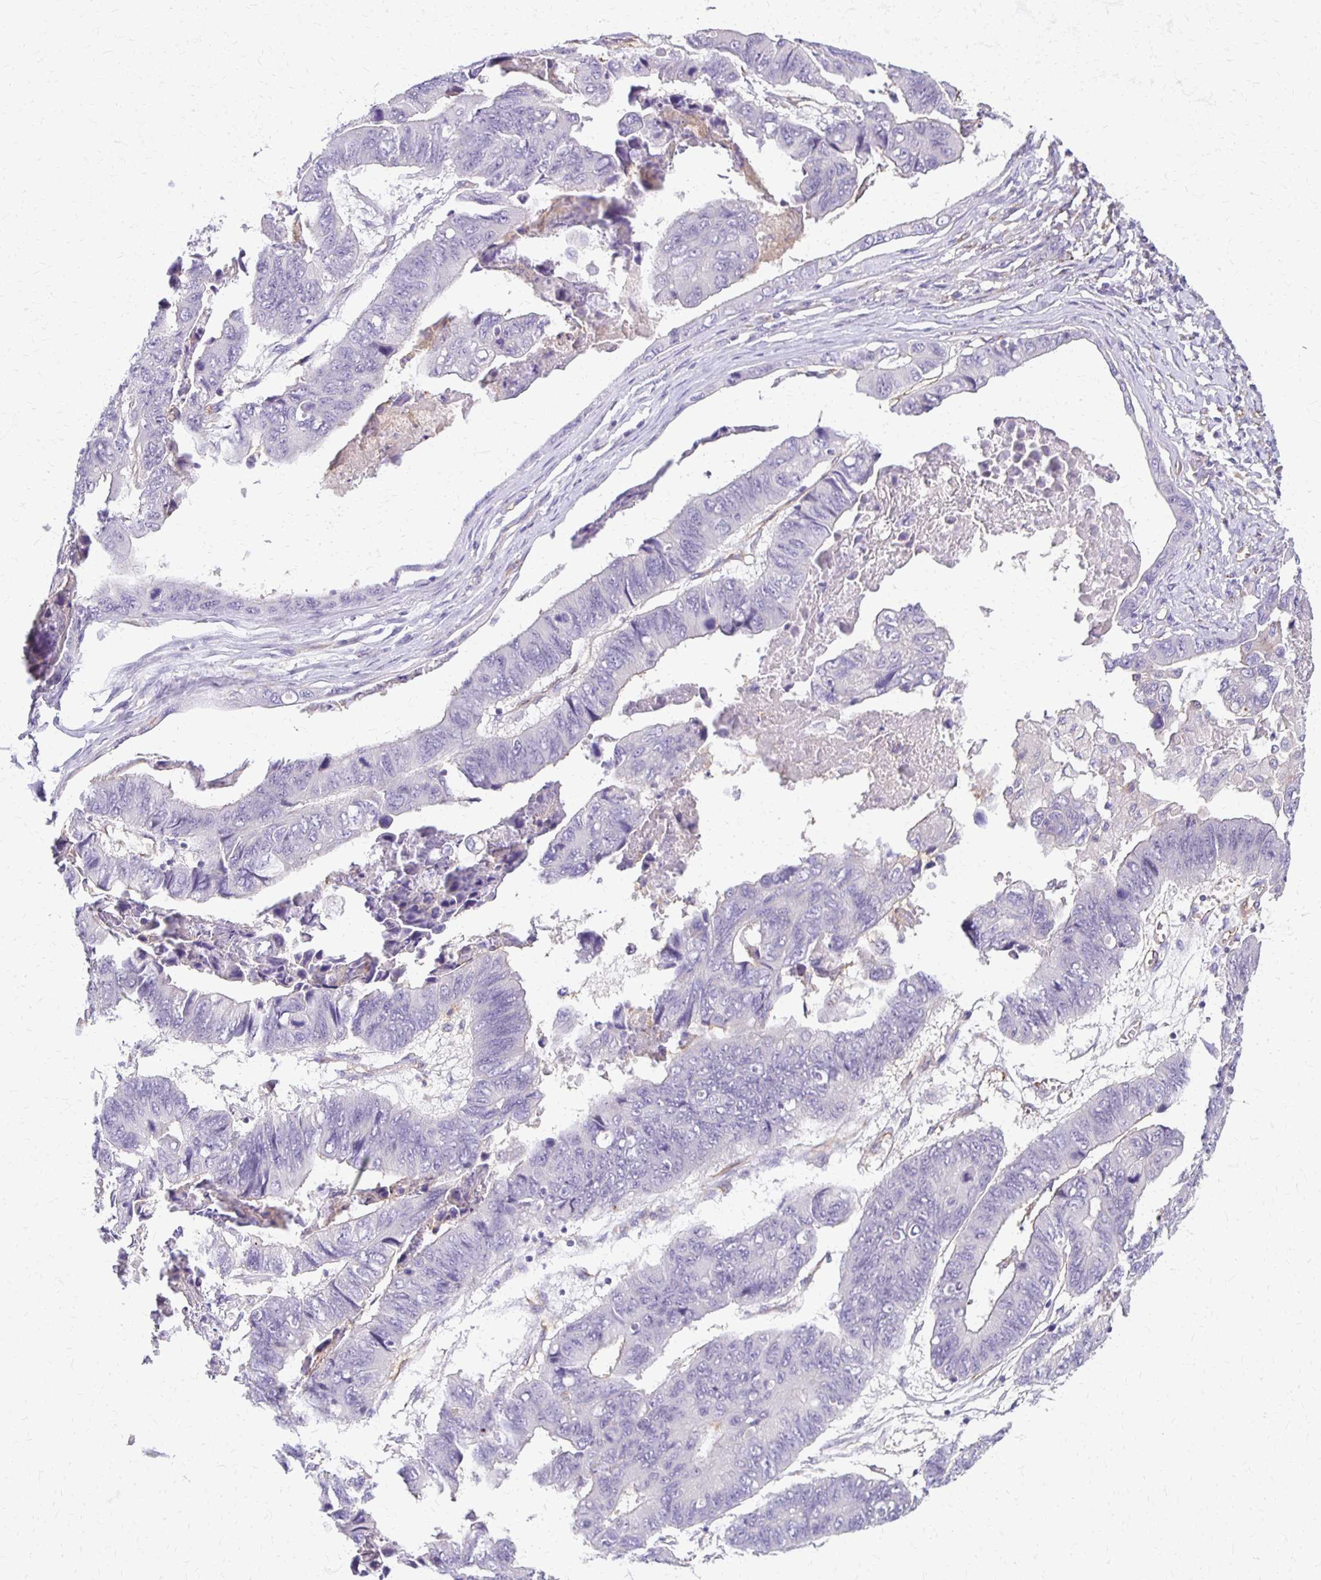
{"staining": {"intensity": "negative", "quantity": "none", "location": "none"}, "tissue": "stomach cancer", "cell_type": "Tumor cells", "image_type": "cancer", "snomed": [{"axis": "morphology", "description": "Adenocarcinoma, NOS"}, {"axis": "topography", "description": "Stomach, lower"}], "caption": "Tumor cells are negative for brown protein staining in stomach cancer.", "gene": "TTYH1", "patient": {"sex": "male", "age": 77}}